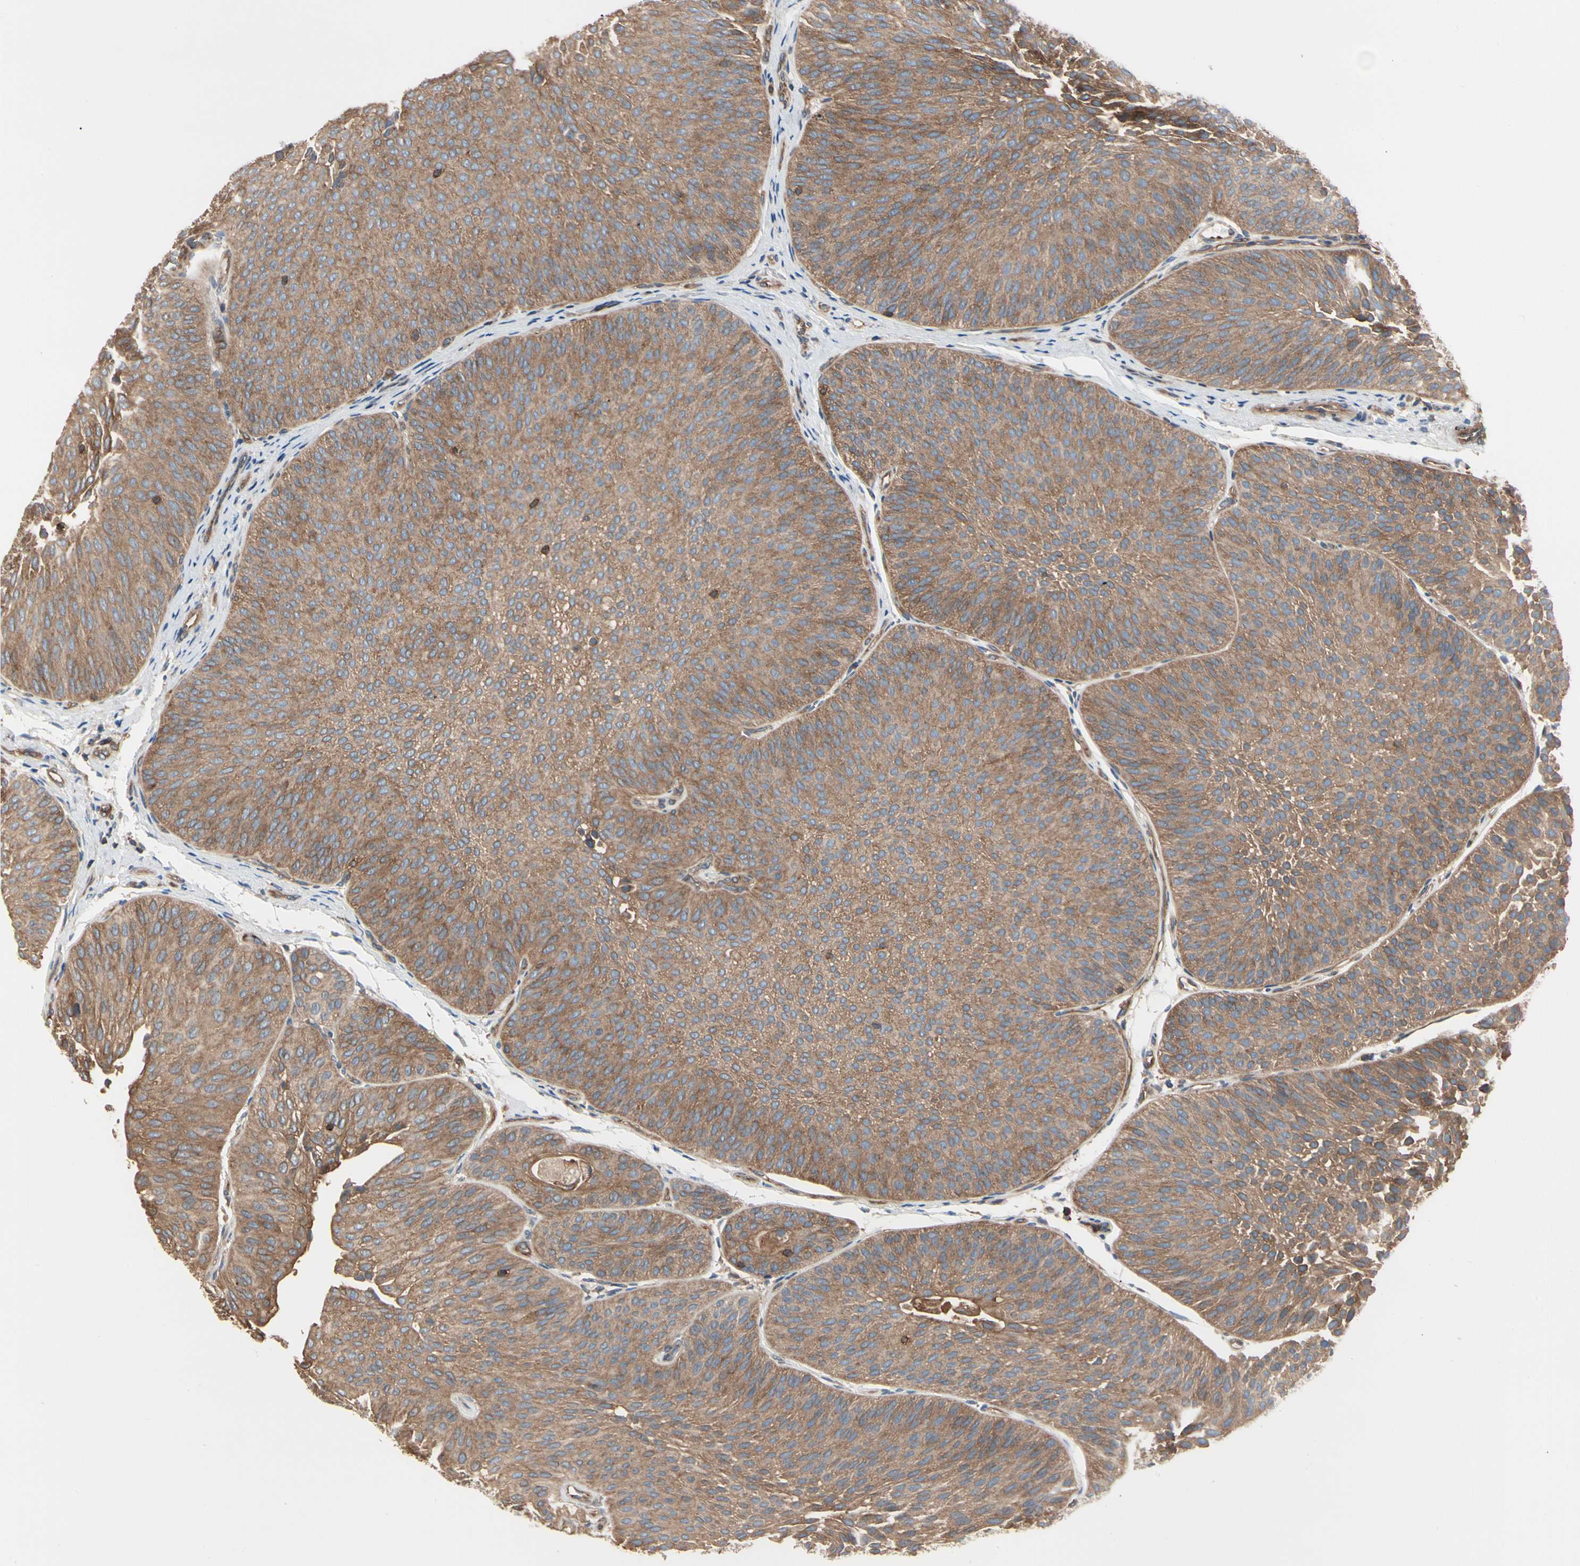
{"staining": {"intensity": "moderate", "quantity": ">75%", "location": "cytoplasmic/membranous"}, "tissue": "urothelial cancer", "cell_type": "Tumor cells", "image_type": "cancer", "snomed": [{"axis": "morphology", "description": "Urothelial carcinoma, Low grade"}, {"axis": "topography", "description": "Urinary bladder"}], "caption": "Urothelial cancer stained with a brown dye demonstrates moderate cytoplasmic/membranous positive expression in about >75% of tumor cells.", "gene": "ROCK1", "patient": {"sex": "female", "age": 60}}